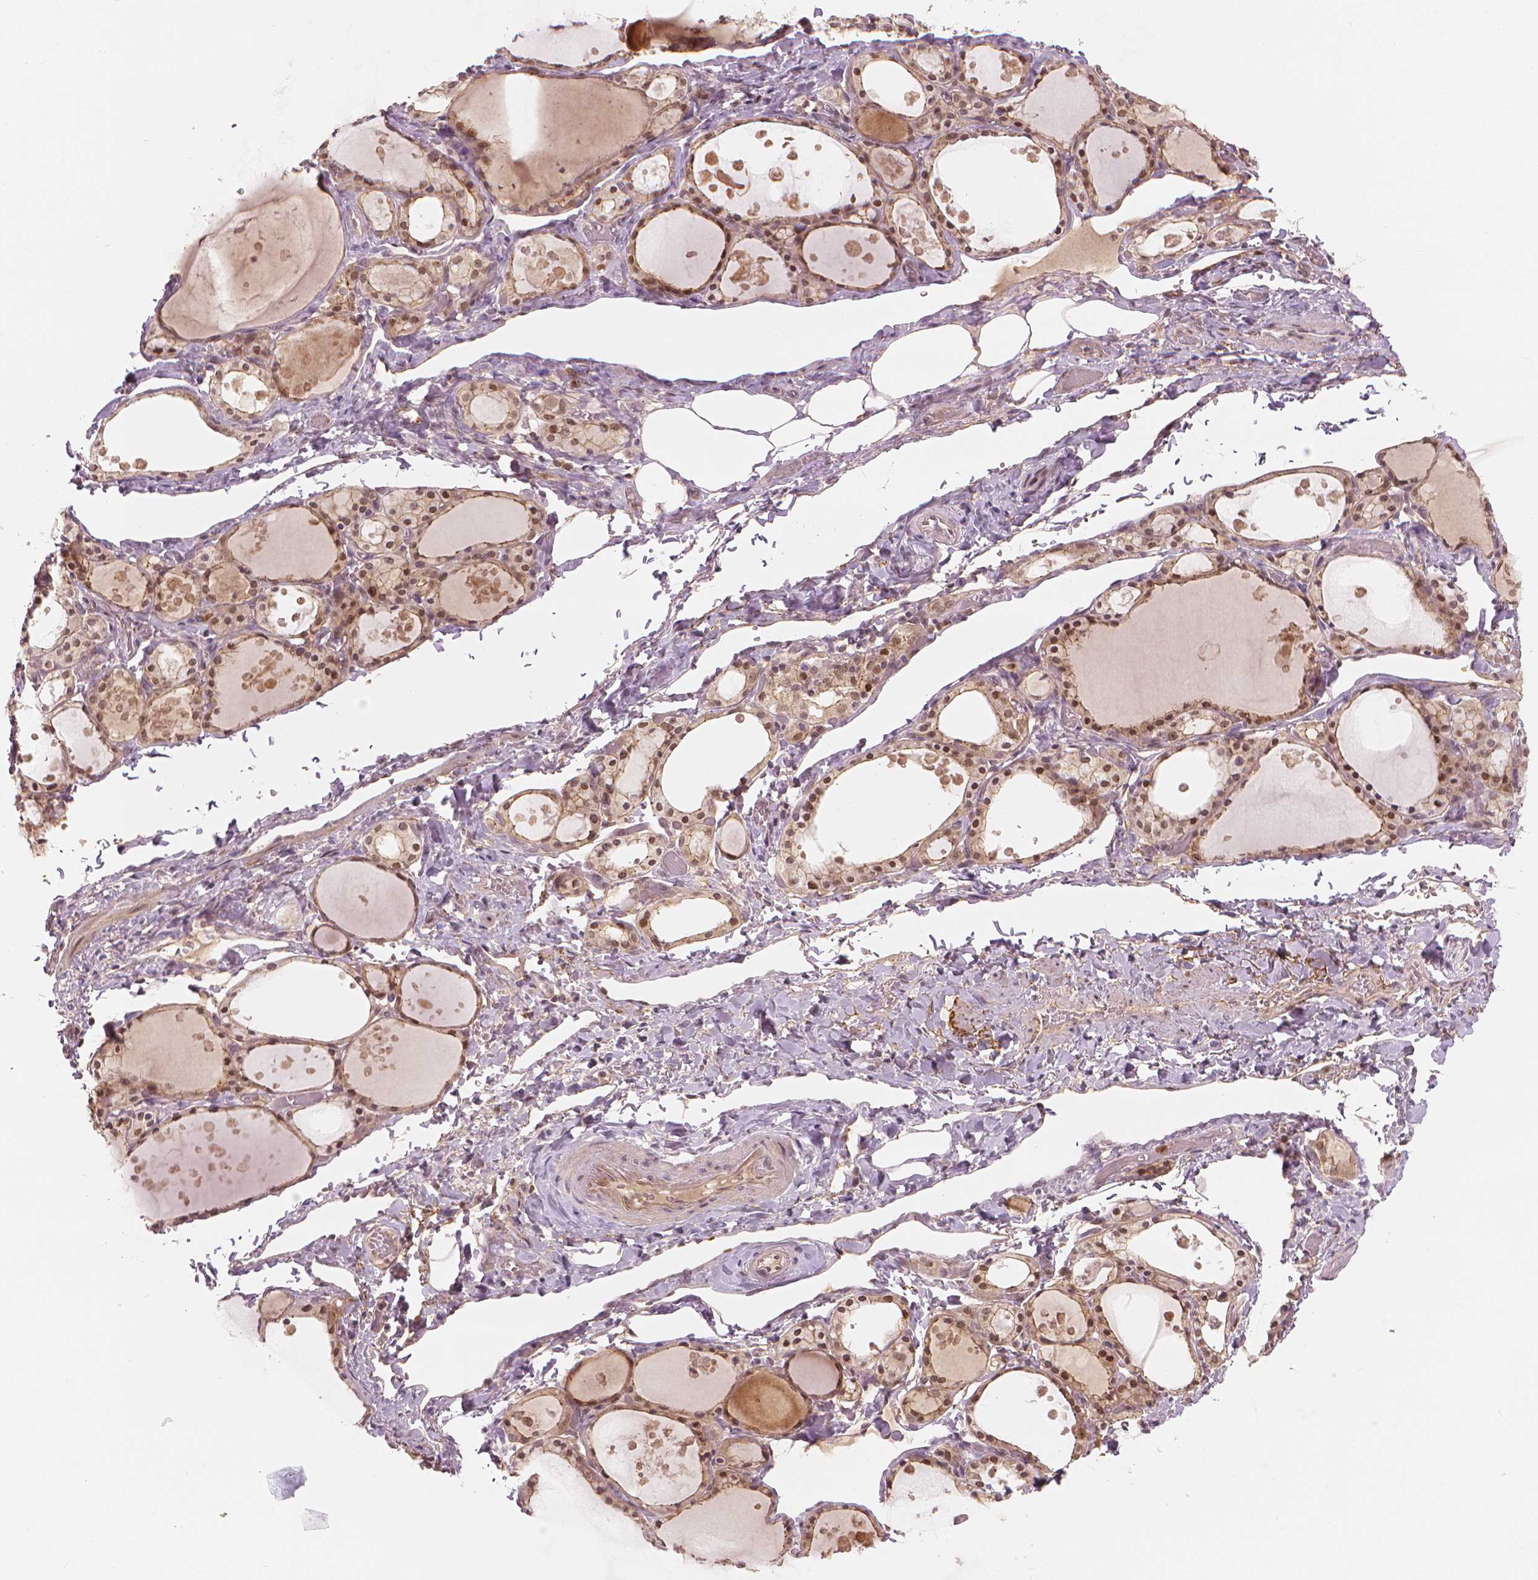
{"staining": {"intensity": "moderate", "quantity": ">75%", "location": "nuclear"}, "tissue": "thyroid gland", "cell_type": "Glandular cells", "image_type": "normal", "snomed": [{"axis": "morphology", "description": "Normal tissue, NOS"}, {"axis": "topography", "description": "Thyroid gland"}], "caption": "Immunohistochemical staining of normal thyroid gland reveals >75% levels of moderate nuclear protein expression in about >75% of glandular cells.", "gene": "NSD2", "patient": {"sex": "male", "age": 68}}